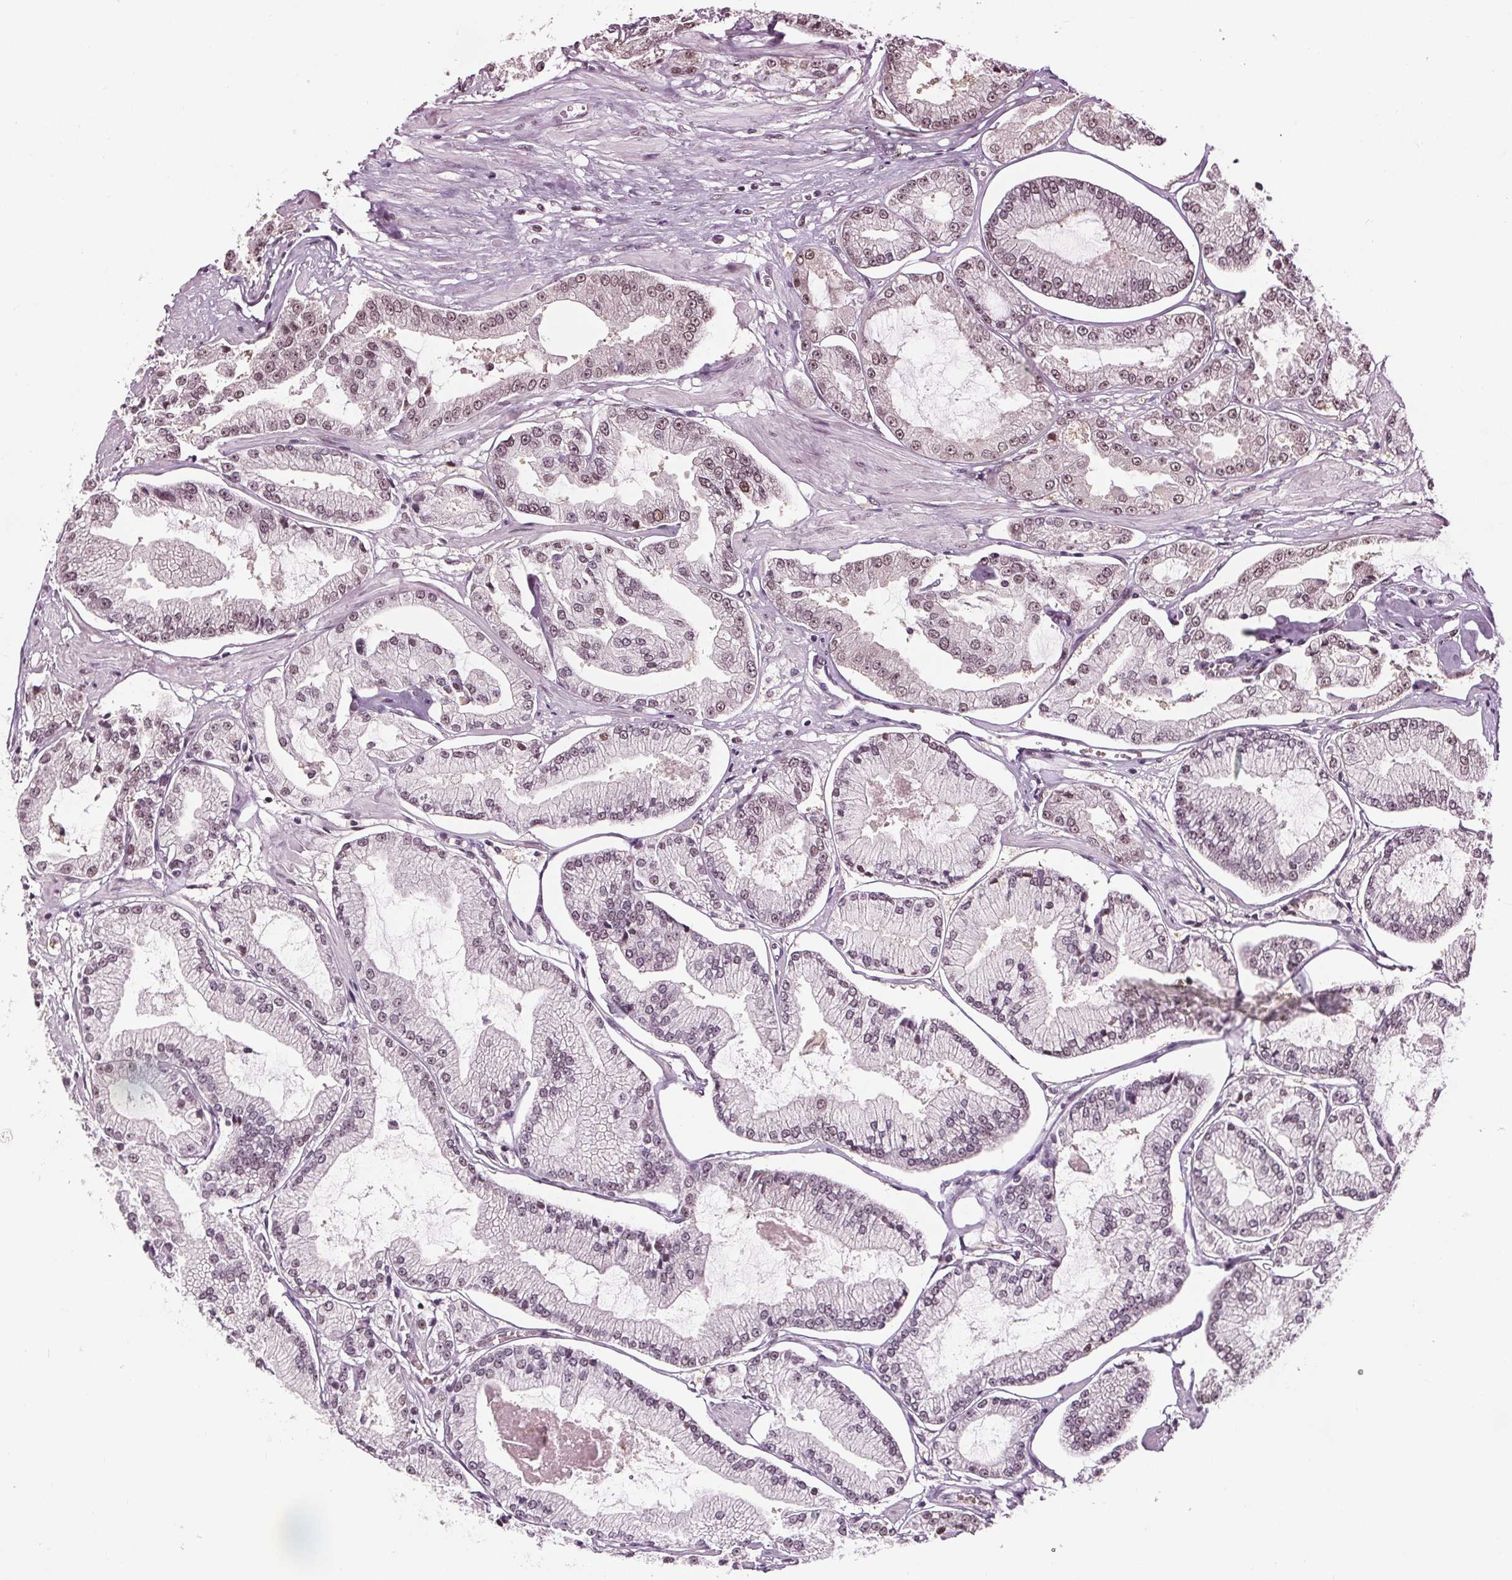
{"staining": {"intensity": "weak", "quantity": ">75%", "location": "nuclear"}, "tissue": "prostate cancer", "cell_type": "Tumor cells", "image_type": "cancer", "snomed": [{"axis": "morphology", "description": "Adenocarcinoma, Low grade"}, {"axis": "topography", "description": "Prostate"}], "caption": "Prostate cancer was stained to show a protein in brown. There is low levels of weak nuclear staining in about >75% of tumor cells. (DAB (3,3'-diaminobenzidine) = brown stain, brightfield microscopy at high magnification).", "gene": "IWS1", "patient": {"sex": "male", "age": 55}}